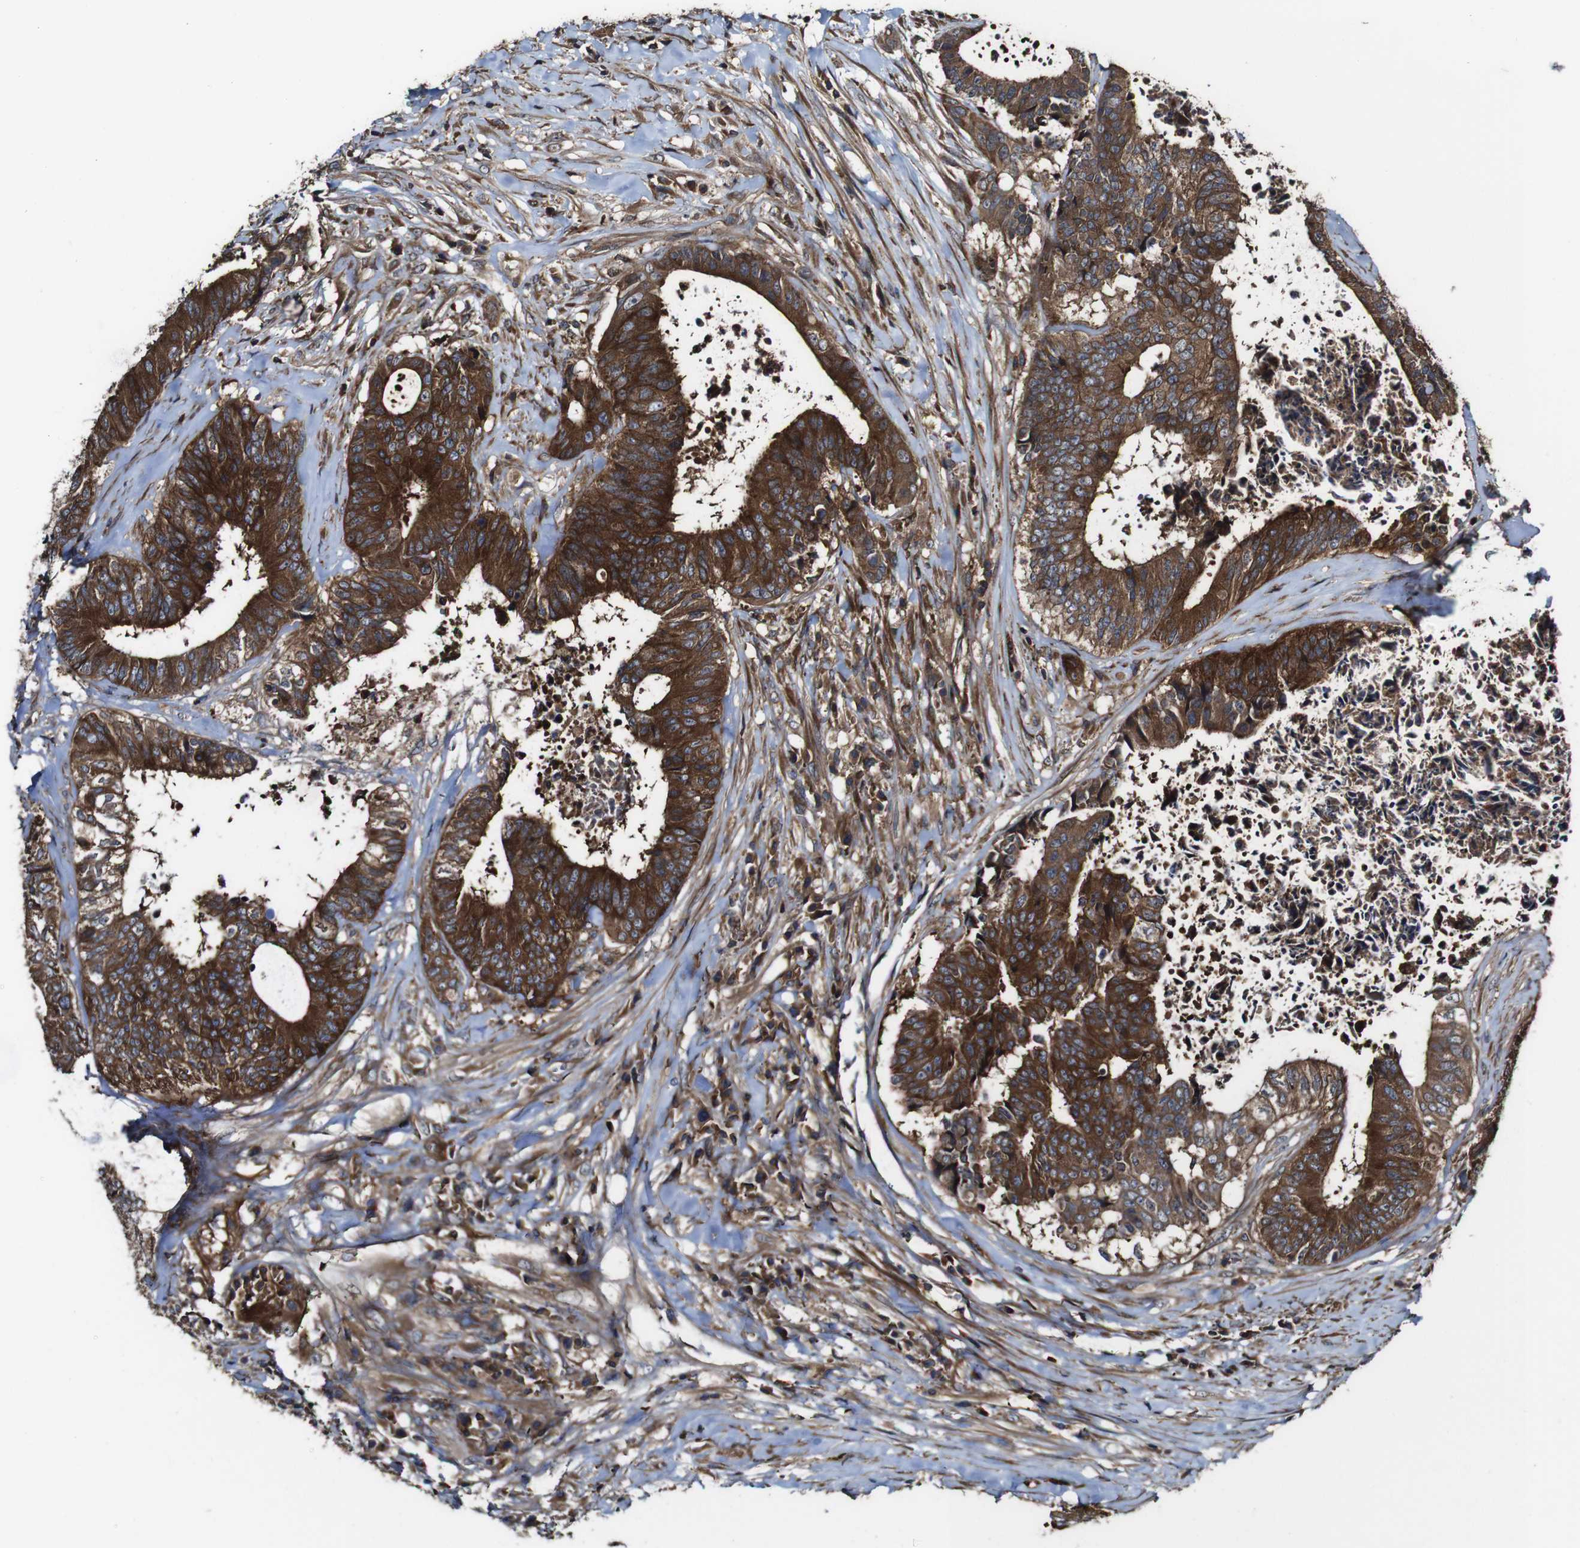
{"staining": {"intensity": "strong", "quantity": ">75%", "location": "cytoplasmic/membranous"}, "tissue": "colorectal cancer", "cell_type": "Tumor cells", "image_type": "cancer", "snomed": [{"axis": "morphology", "description": "Adenocarcinoma, NOS"}, {"axis": "topography", "description": "Rectum"}], "caption": "Strong cytoplasmic/membranous positivity is identified in about >75% of tumor cells in colorectal cancer (adenocarcinoma). The staining was performed using DAB (3,3'-diaminobenzidine) to visualize the protein expression in brown, while the nuclei were stained in blue with hematoxylin (Magnification: 20x).", "gene": "TNIK", "patient": {"sex": "male", "age": 72}}